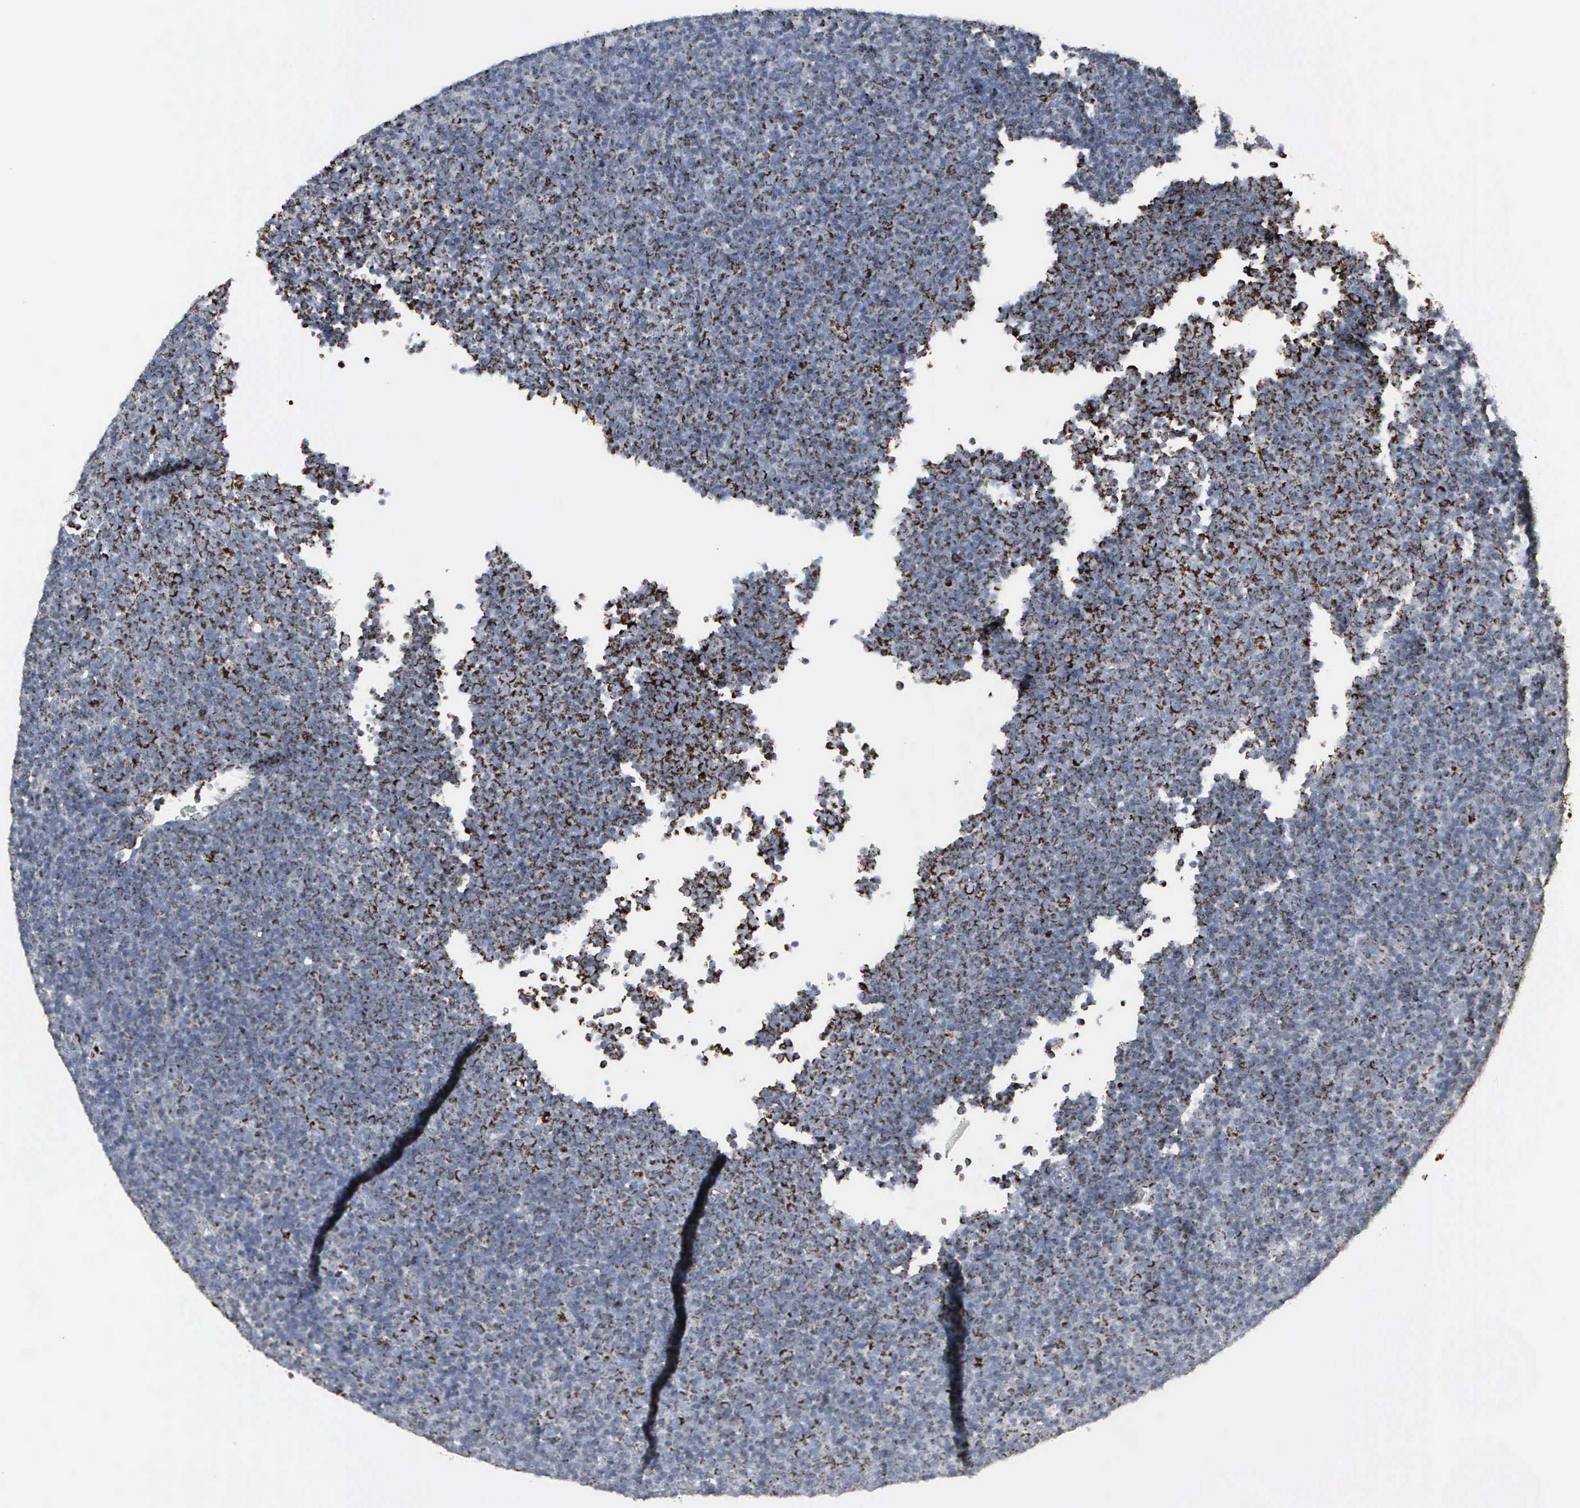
{"staining": {"intensity": "strong", "quantity": "25%-75%", "location": "cytoplasmic/membranous"}, "tissue": "lymphoma", "cell_type": "Tumor cells", "image_type": "cancer", "snomed": [{"axis": "morphology", "description": "Malignant lymphoma, non-Hodgkin's type, Low grade"}, {"axis": "topography", "description": "Lymph node"}], "caption": "This is a micrograph of immunohistochemistry staining of malignant lymphoma, non-Hodgkin's type (low-grade), which shows strong positivity in the cytoplasmic/membranous of tumor cells.", "gene": "HSPA9", "patient": {"sex": "male", "age": 57}}